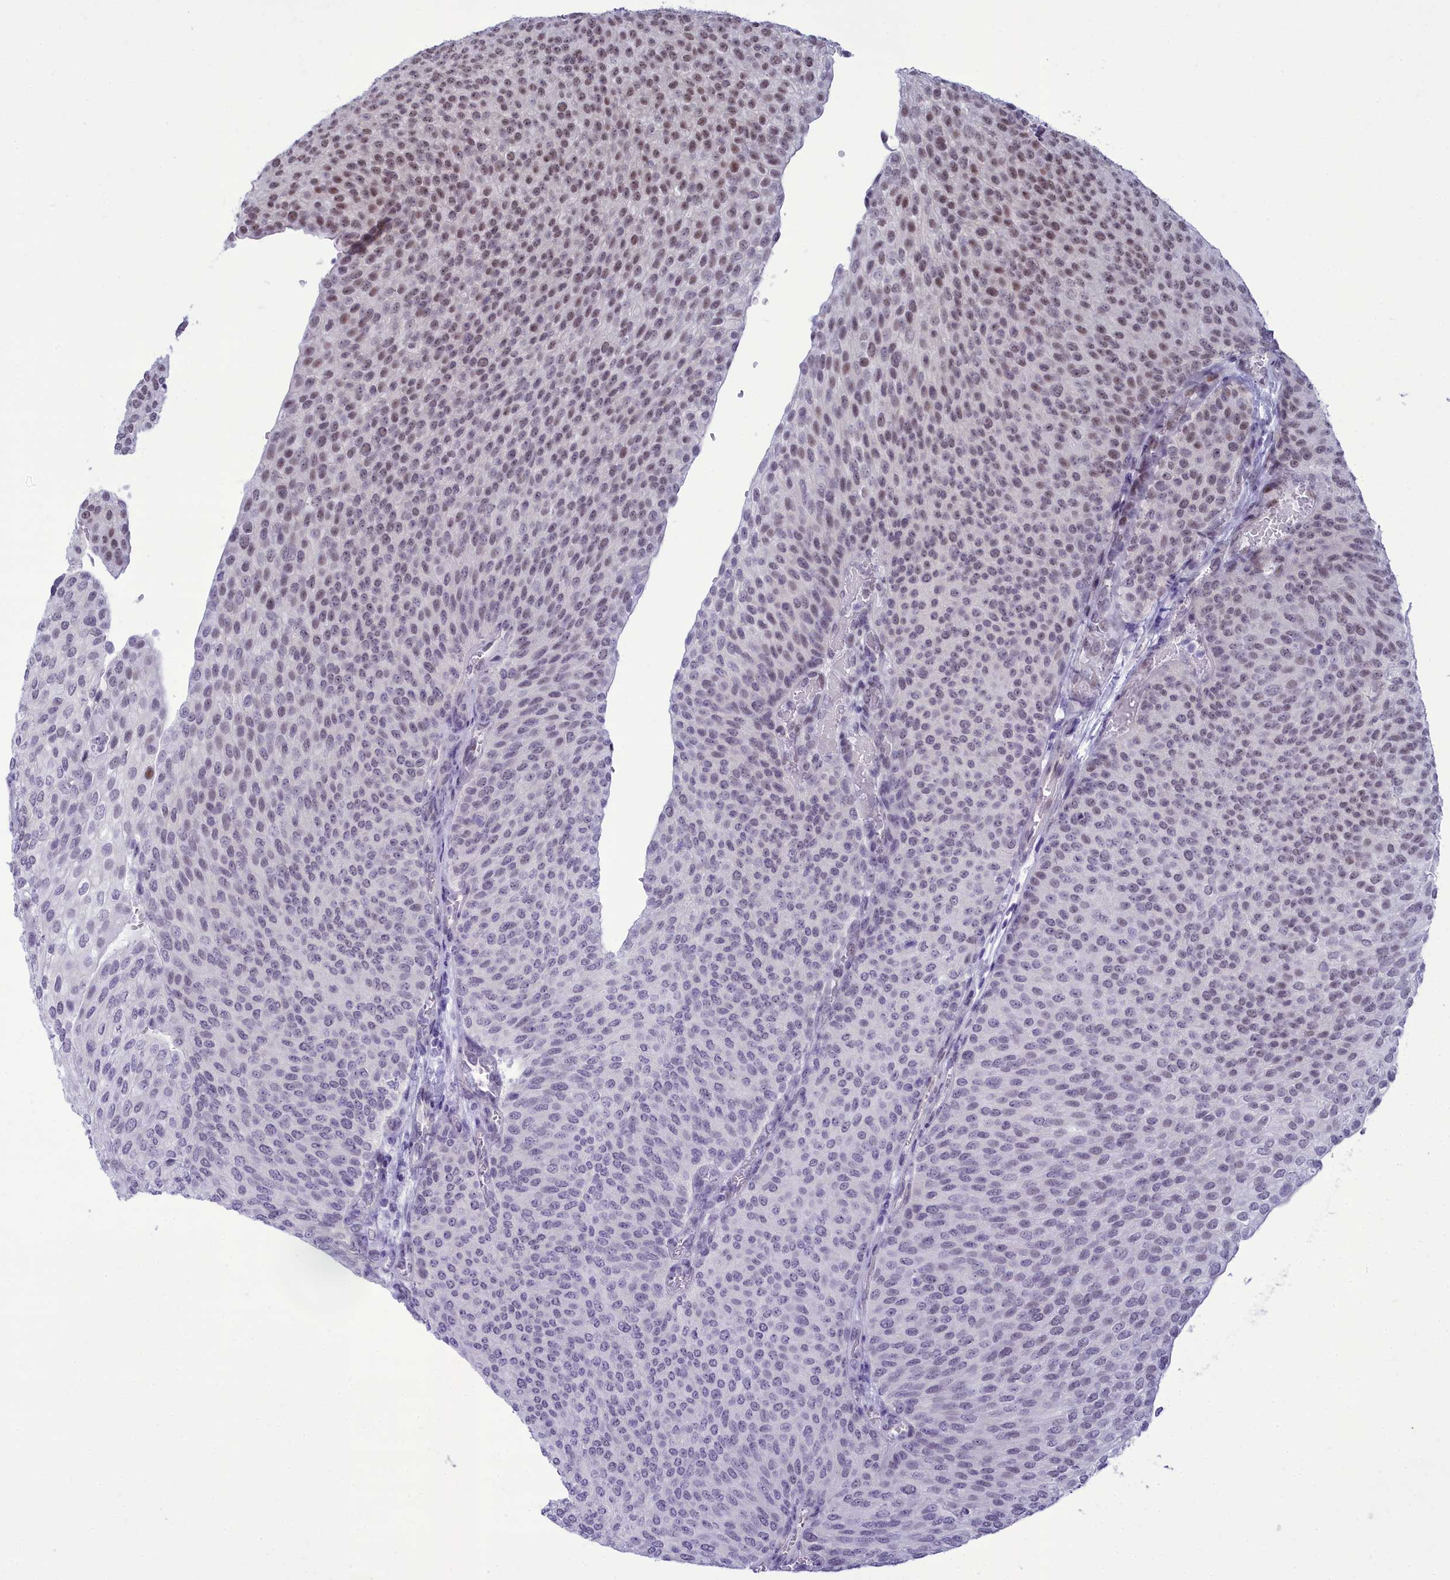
{"staining": {"intensity": "moderate", "quantity": "<25%", "location": "nuclear"}, "tissue": "urothelial cancer", "cell_type": "Tumor cells", "image_type": "cancer", "snomed": [{"axis": "morphology", "description": "Urothelial carcinoma, High grade"}, {"axis": "topography", "description": "Urinary bladder"}], "caption": "Urothelial cancer stained for a protein demonstrates moderate nuclear positivity in tumor cells. The staining was performed using DAB to visualize the protein expression in brown, while the nuclei were stained in blue with hematoxylin (Magnification: 20x).", "gene": "CEACAM19", "patient": {"sex": "female", "age": 79}}